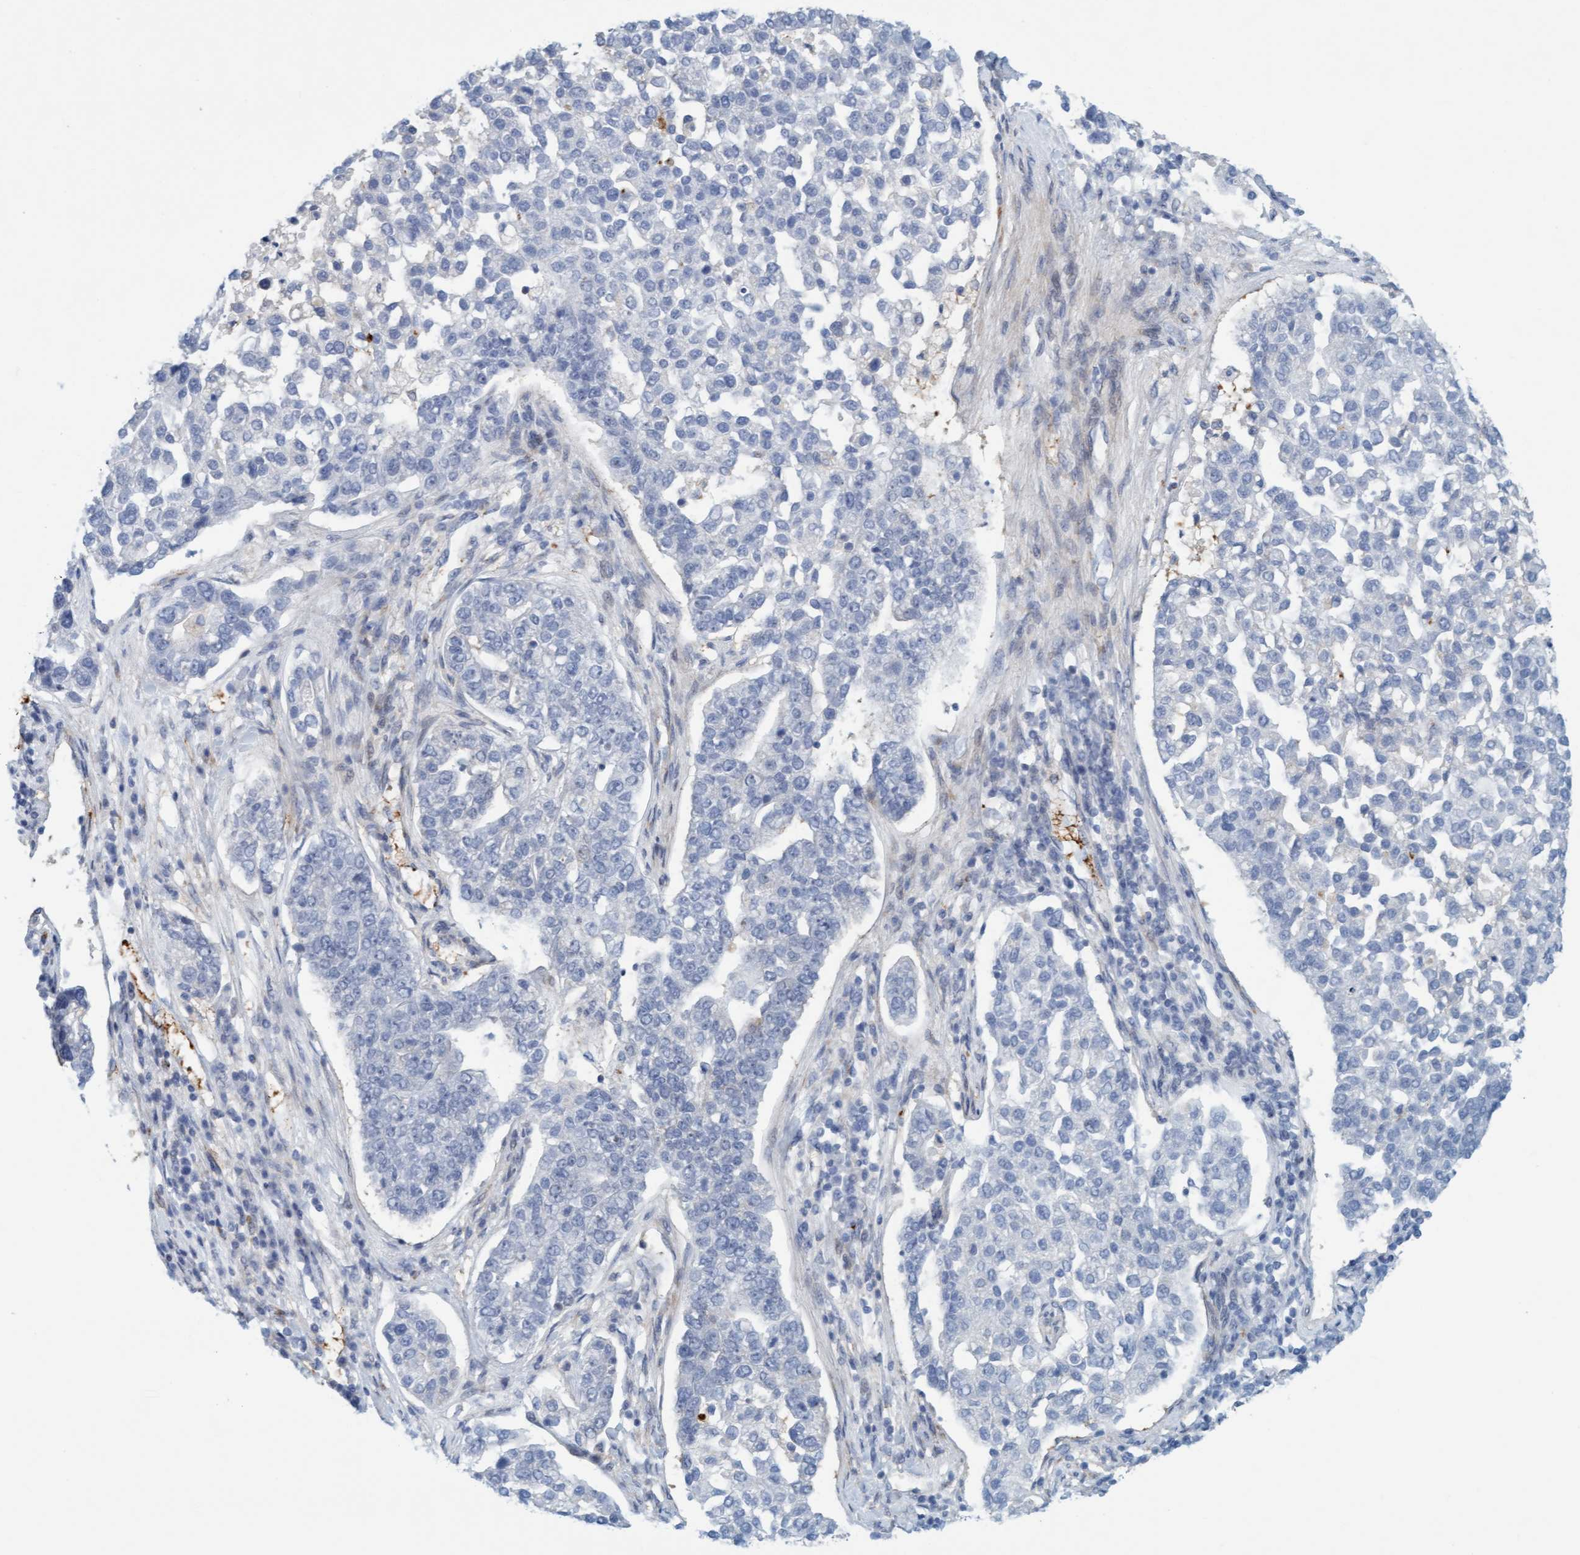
{"staining": {"intensity": "negative", "quantity": "none", "location": "none"}, "tissue": "pancreatic cancer", "cell_type": "Tumor cells", "image_type": "cancer", "snomed": [{"axis": "morphology", "description": "Adenocarcinoma, NOS"}, {"axis": "topography", "description": "Pancreas"}], "caption": "This photomicrograph is of pancreatic adenocarcinoma stained with IHC to label a protein in brown with the nuclei are counter-stained blue. There is no positivity in tumor cells.", "gene": "EIF4EBP1", "patient": {"sex": "female", "age": 61}}